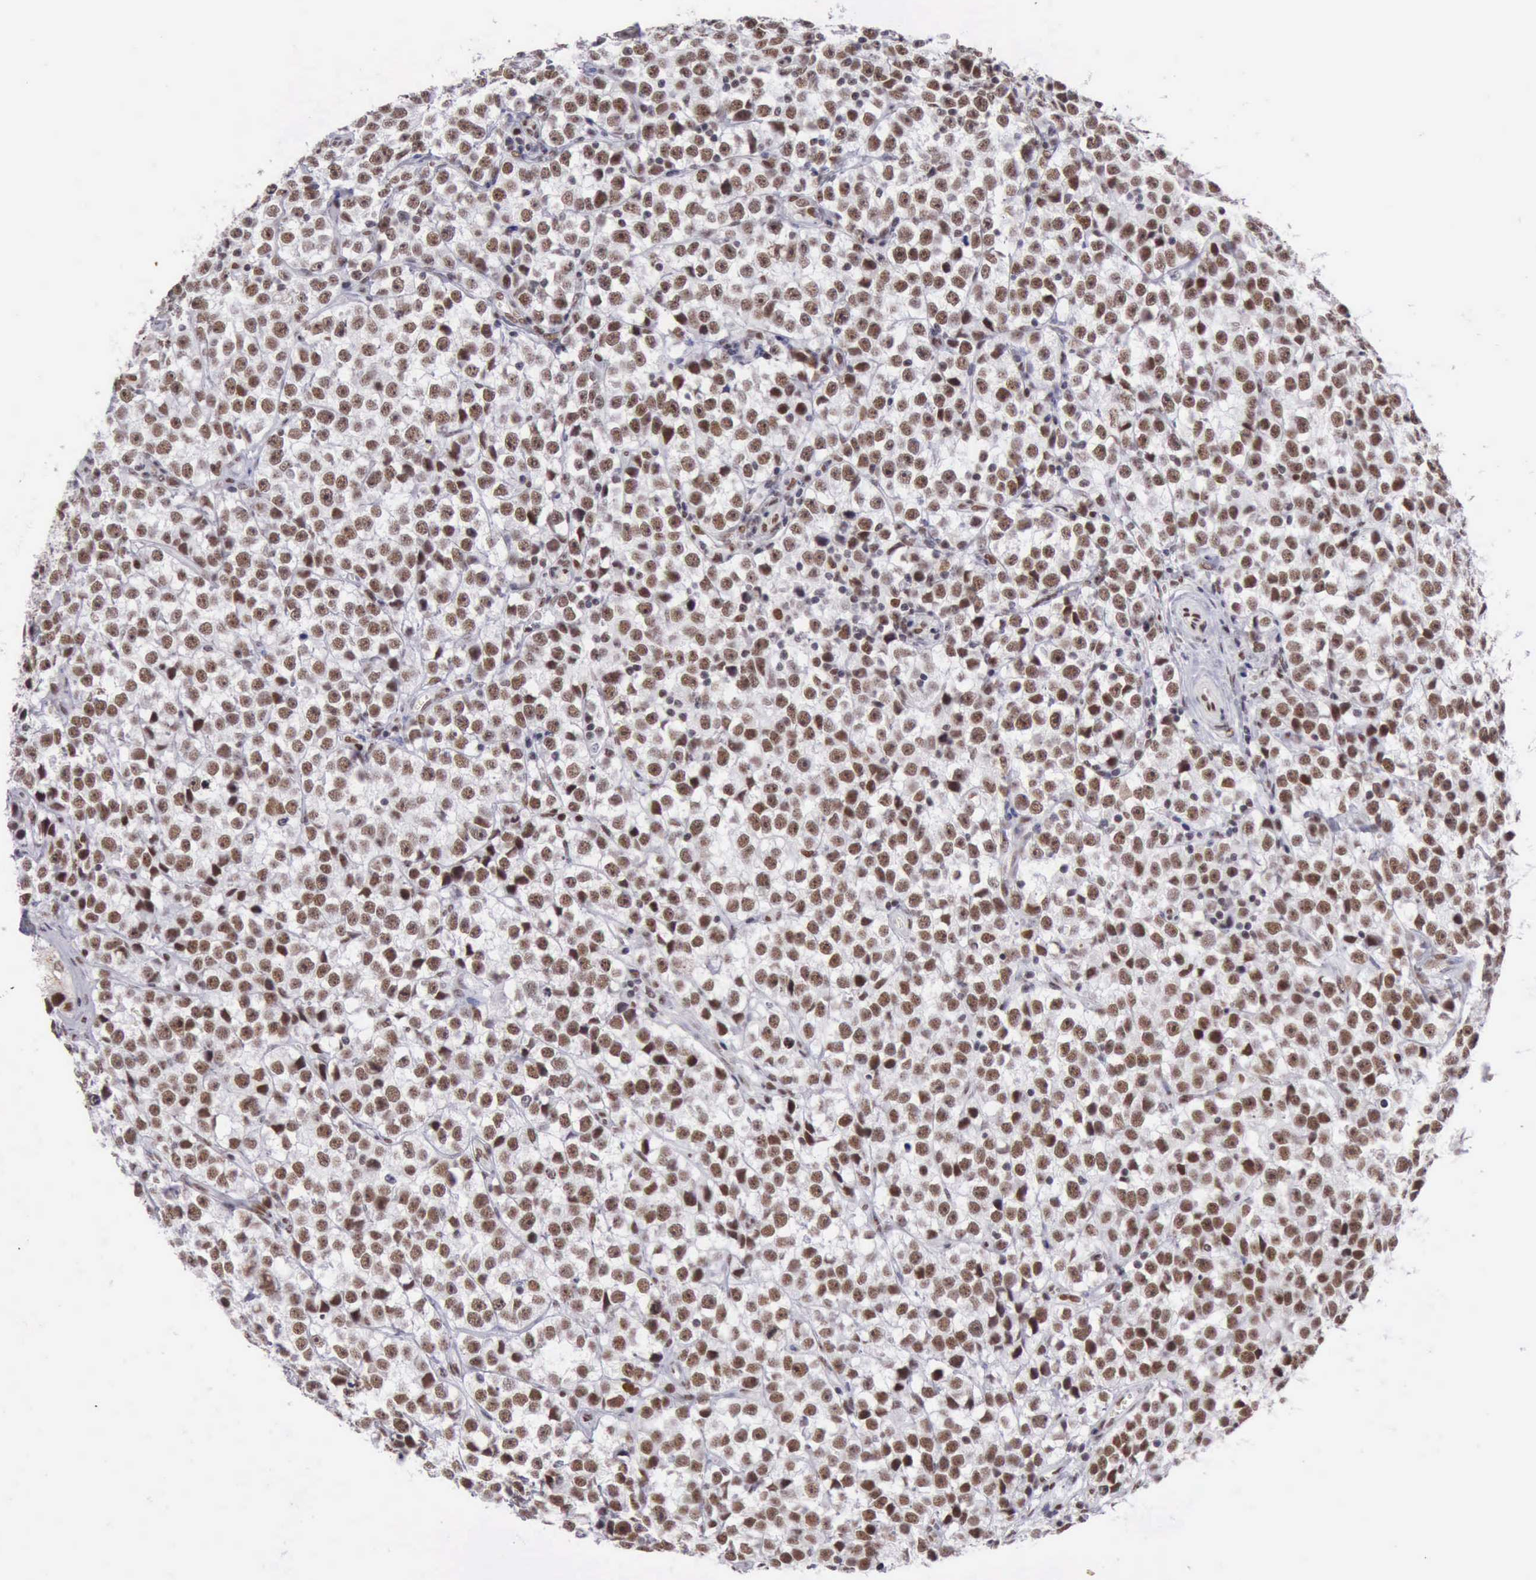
{"staining": {"intensity": "strong", "quantity": ">75%", "location": "nuclear"}, "tissue": "testis cancer", "cell_type": "Tumor cells", "image_type": "cancer", "snomed": [{"axis": "morphology", "description": "Seminoma, NOS"}, {"axis": "topography", "description": "Testis"}], "caption": "High-power microscopy captured an IHC photomicrograph of seminoma (testis), revealing strong nuclear positivity in about >75% of tumor cells. (IHC, brightfield microscopy, high magnification).", "gene": "ERCC4", "patient": {"sex": "male", "age": 25}}